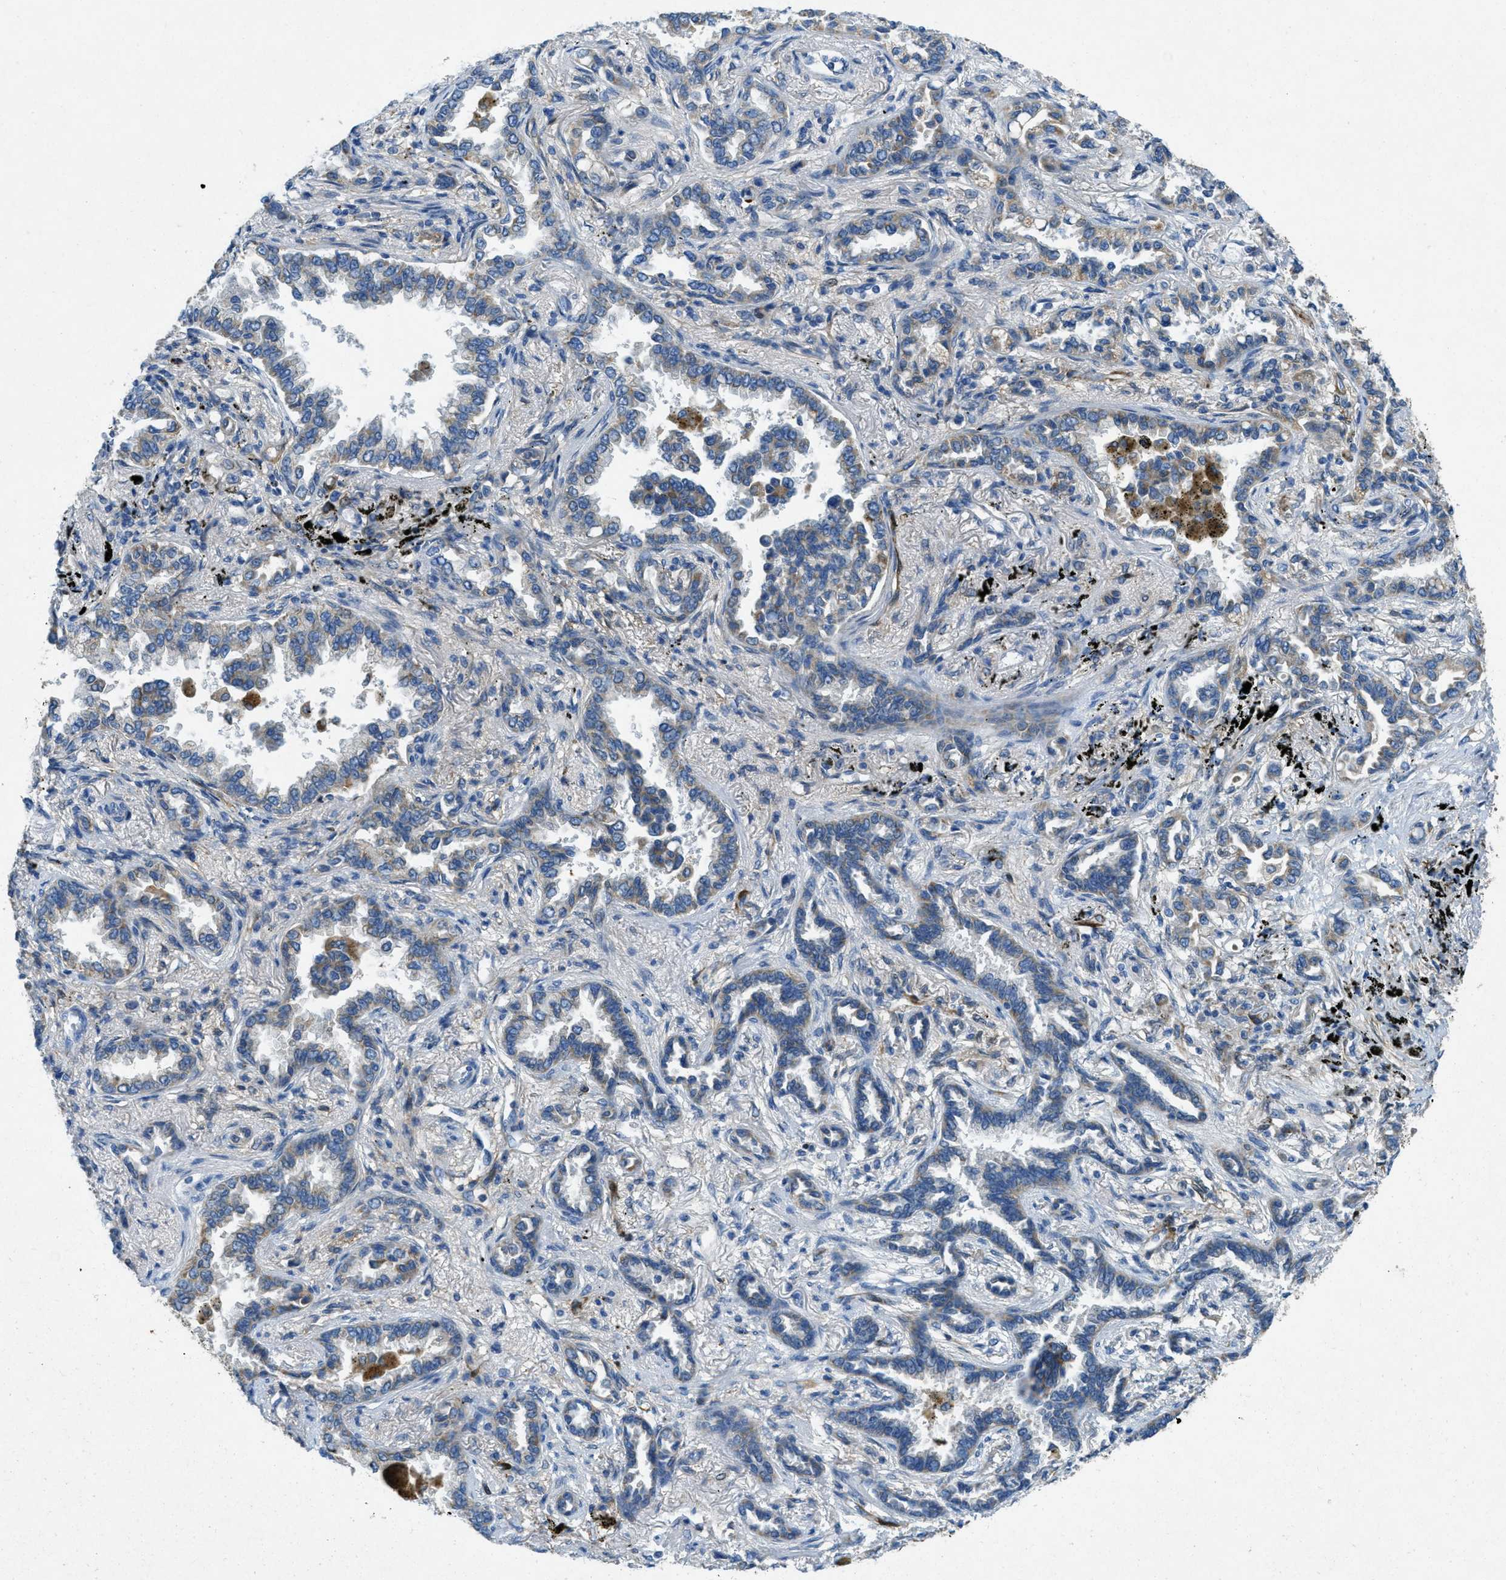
{"staining": {"intensity": "weak", "quantity": ">75%", "location": "cytoplasmic/membranous"}, "tissue": "lung cancer", "cell_type": "Tumor cells", "image_type": "cancer", "snomed": [{"axis": "morphology", "description": "Normal tissue, NOS"}, {"axis": "morphology", "description": "Adenocarcinoma, NOS"}, {"axis": "topography", "description": "Lung"}], "caption": "Immunohistochemical staining of lung adenocarcinoma demonstrates weak cytoplasmic/membranous protein positivity in about >75% of tumor cells. (Brightfield microscopy of DAB IHC at high magnification).", "gene": "CYGB", "patient": {"sex": "male", "age": 59}}